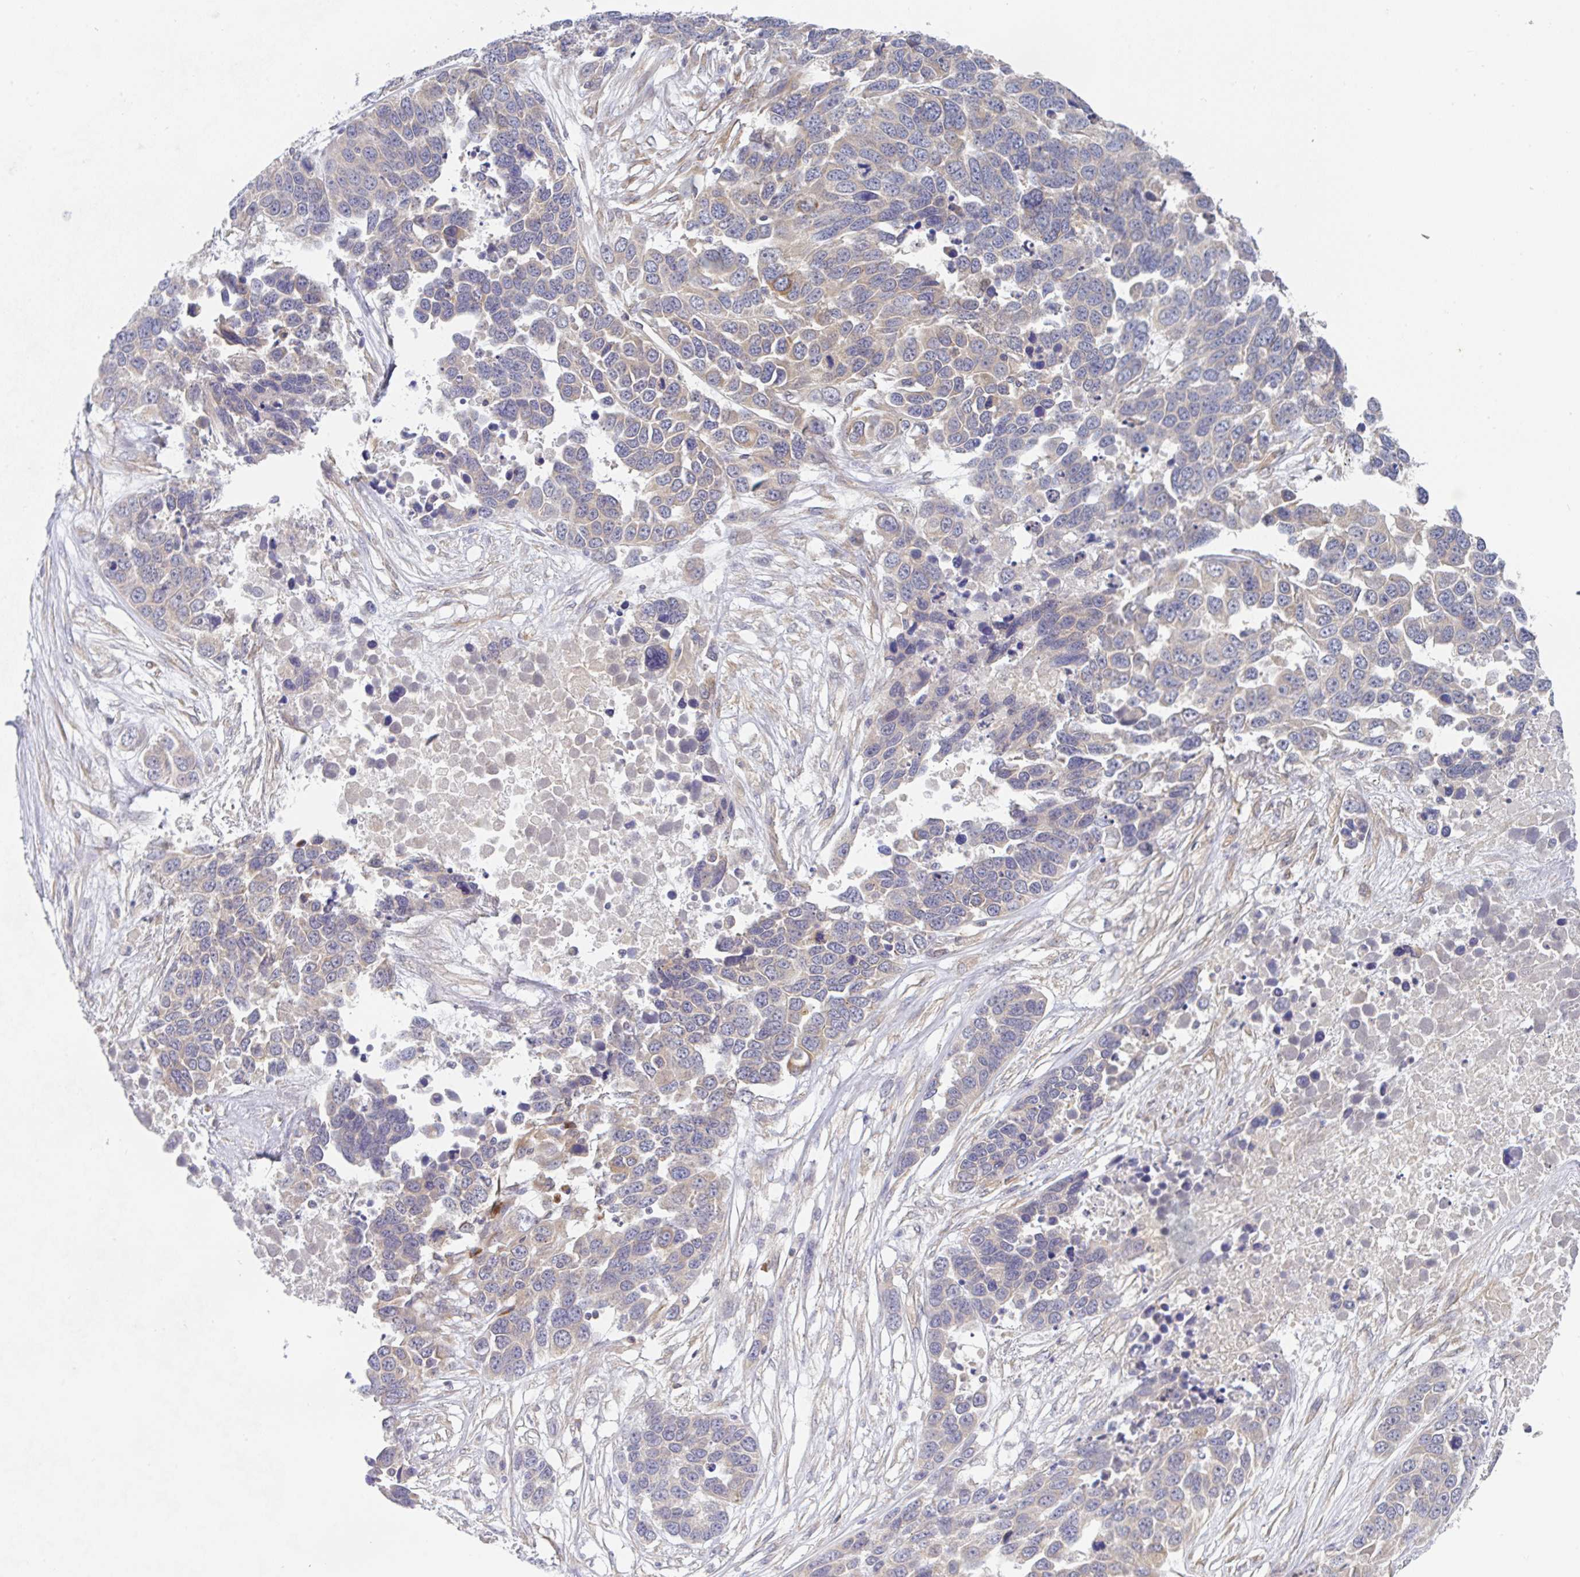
{"staining": {"intensity": "moderate", "quantity": ">75%", "location": "cytoplasmic/membranous"}, "tissue": "ovarian cancer", "cell_type": "Tumor cells", "image_type": "cancer", "snomed": [{"axis": "morphology", "description": "Cystadenocarcinoma, serous, NOS"}, {"axis": "topography", "description": "Ovary"}], "caption": "Immunohistochemistry (IHC) of ovarian cancer (serous cystadenocarcinoma) reveals medium levels of moderate cytoplasmic/membranous staining in approximately >75% of tumor cells.", "gene": "DERL2", "patient": {"sex": "female", "age": 76}}